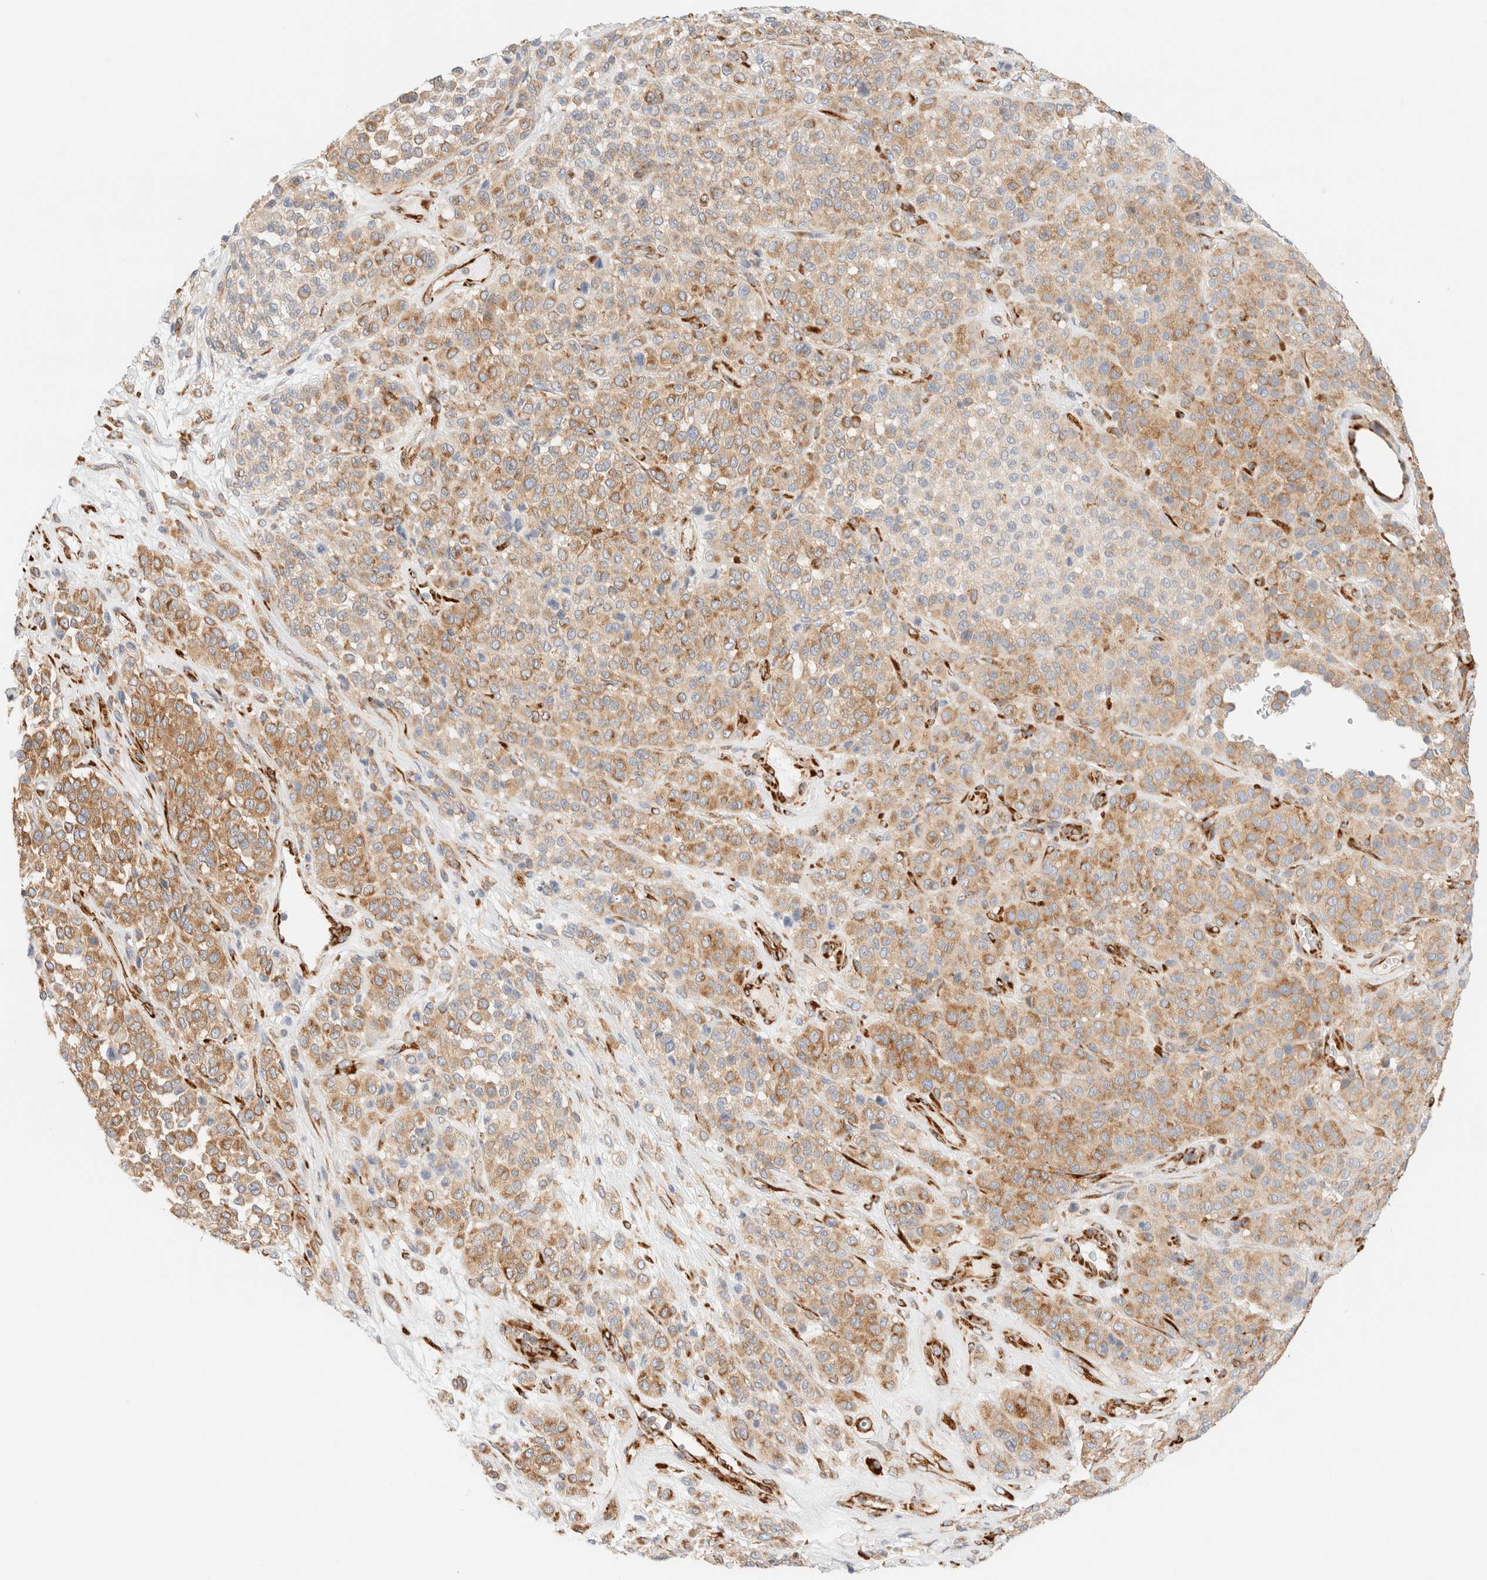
{"staining": {"intensity": "moderate", "quantity": ">75%", "location": "cytoplasmic/membranous"}, "tissue": "melanoma", "cell_type": "Tumor cells", "image_type": "cancer", "snomed": [{"axis": "morphology", "description": "Malignant melanoma, Metastatic site"}, {"axis": "topography", "description": "Pancreas"}], "caption": "Human melanoma stained with a protein marker demonstrates moderate staining in tumor cells.", "gene": "ZC2HC1A", "patient": {"sex": "female", "age": 30}}